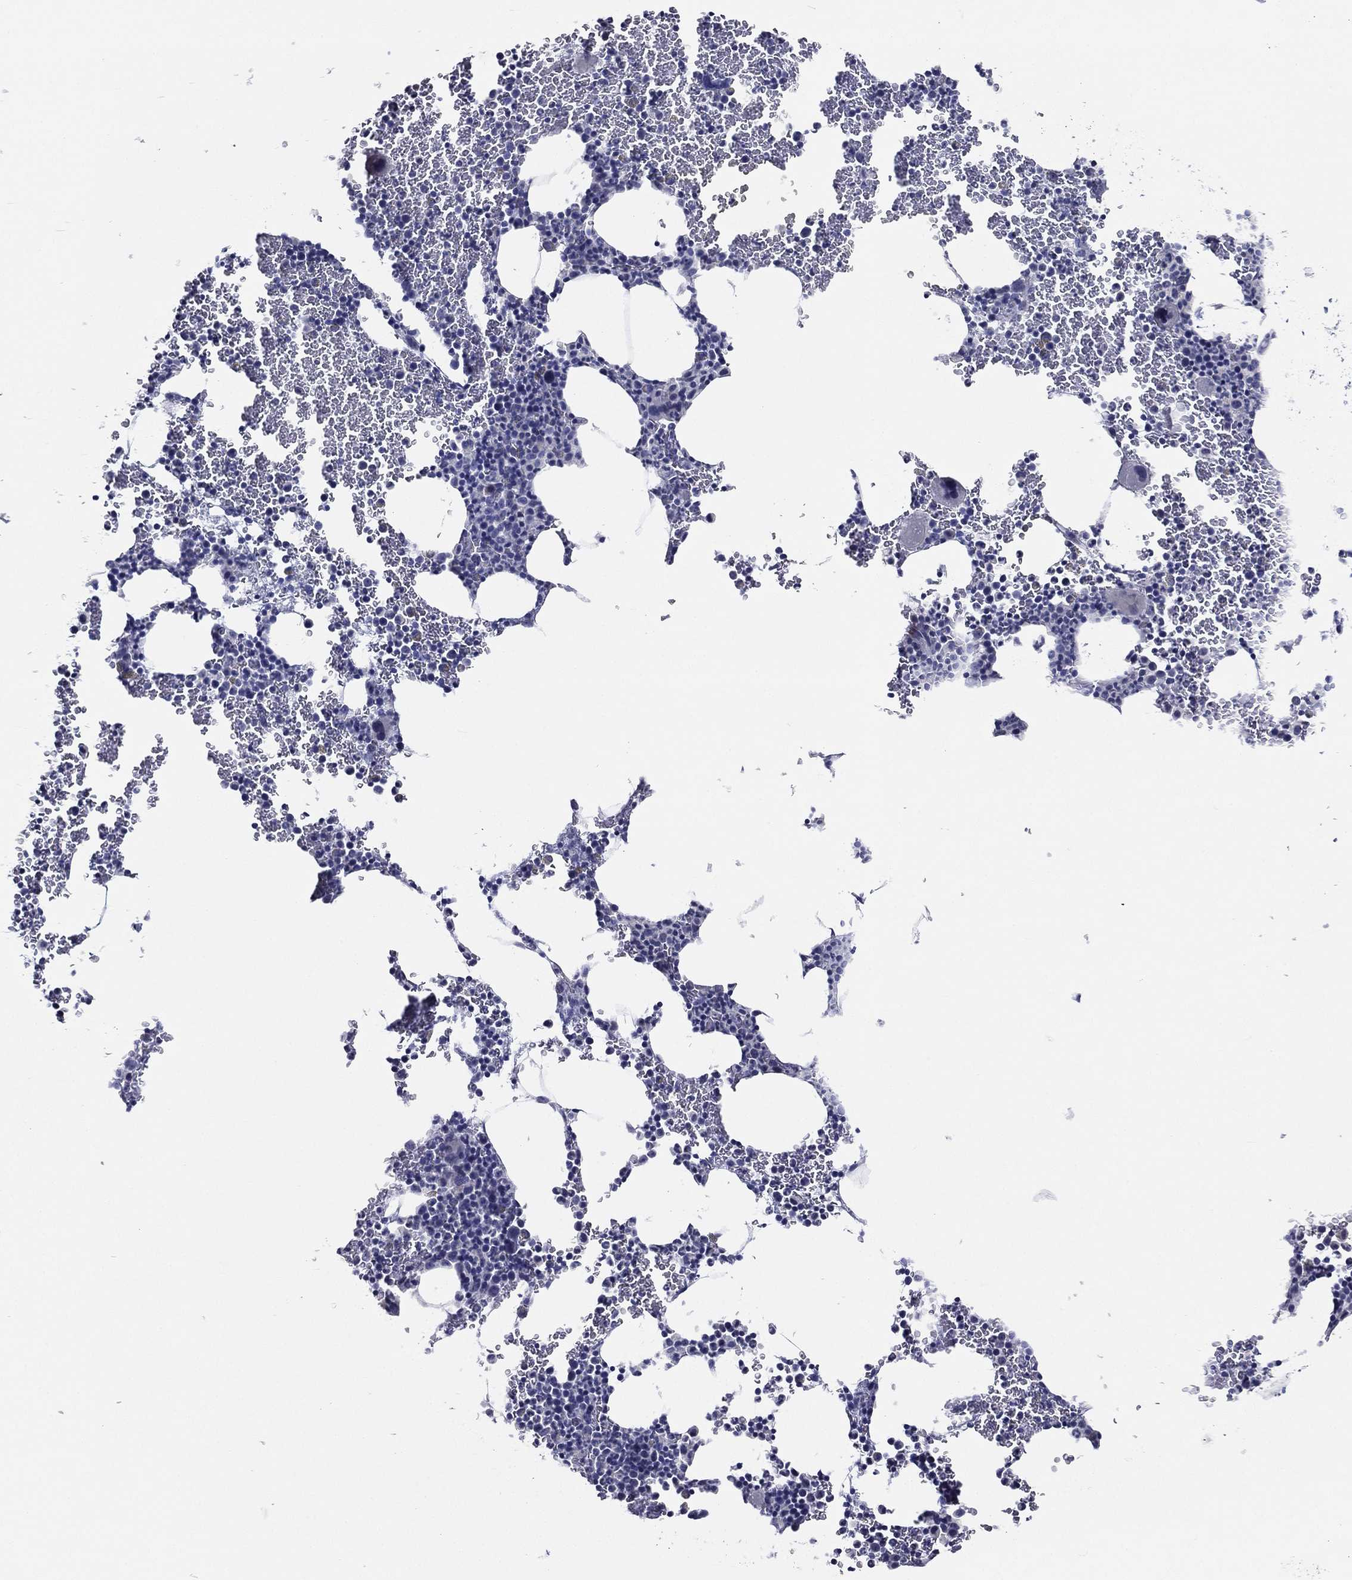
{"staining": {"intensity": "negative", "quantity": "none", "location": "none"}, "tissue": "bone marrow", "cell_type": "Hematopoietic cells", "image_type": "normal", "snomed": [{"axis": "morphology", "description": "Normal tissue, NOS"}, {"axis": "topography", "description": "Bone marrow"}], "caption": "Protein analysis of unremarkable bone marrow reveals no significant expression in hematopoietic cells.", "gene": "SLC13A4", "patient": {"sex": "male", "age": 45}}